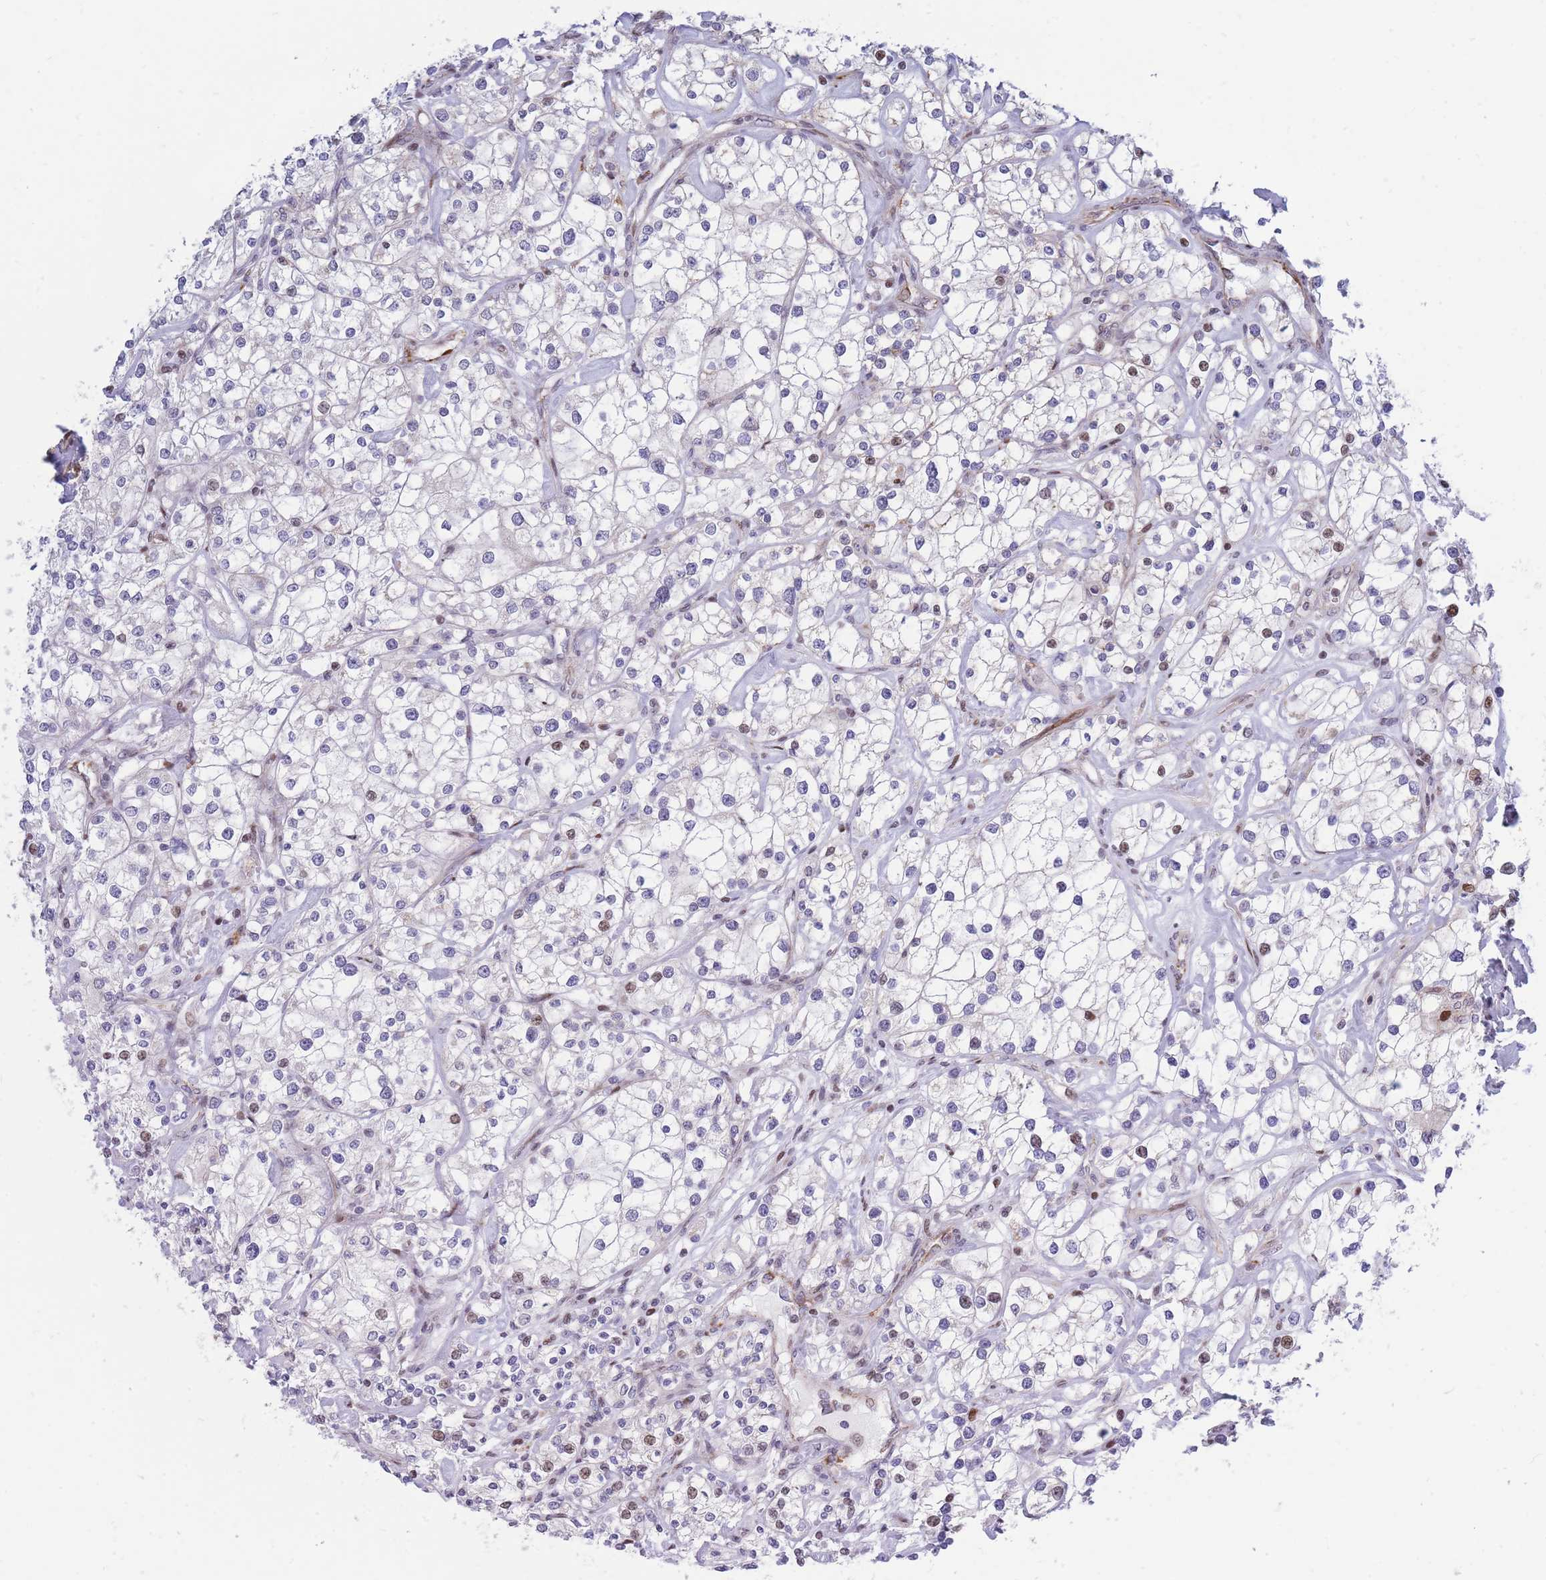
{"staining": {"intensity": "moderate", "quantity": "<25%", "location": "nuclear"}, "tissue": "renal cancer", "cell_type": "Tumor cells", "image_type": "cancer", "snomed": [{"axis": "morphology", "description": "Adenocarcinoma, NOS"}, {"axis": "topography", "description": "Kidney"}], "caption": "Immunohistochemical staining of human renal adenocarcinoma exhibits low levels of moderate nuclear protein expression in about <25% of tumor cells. (DAB = brown stain, brightfield microscopy at high magnification).", "gene": "MOB4", "patient": {"sex": "male", "age": 77}}